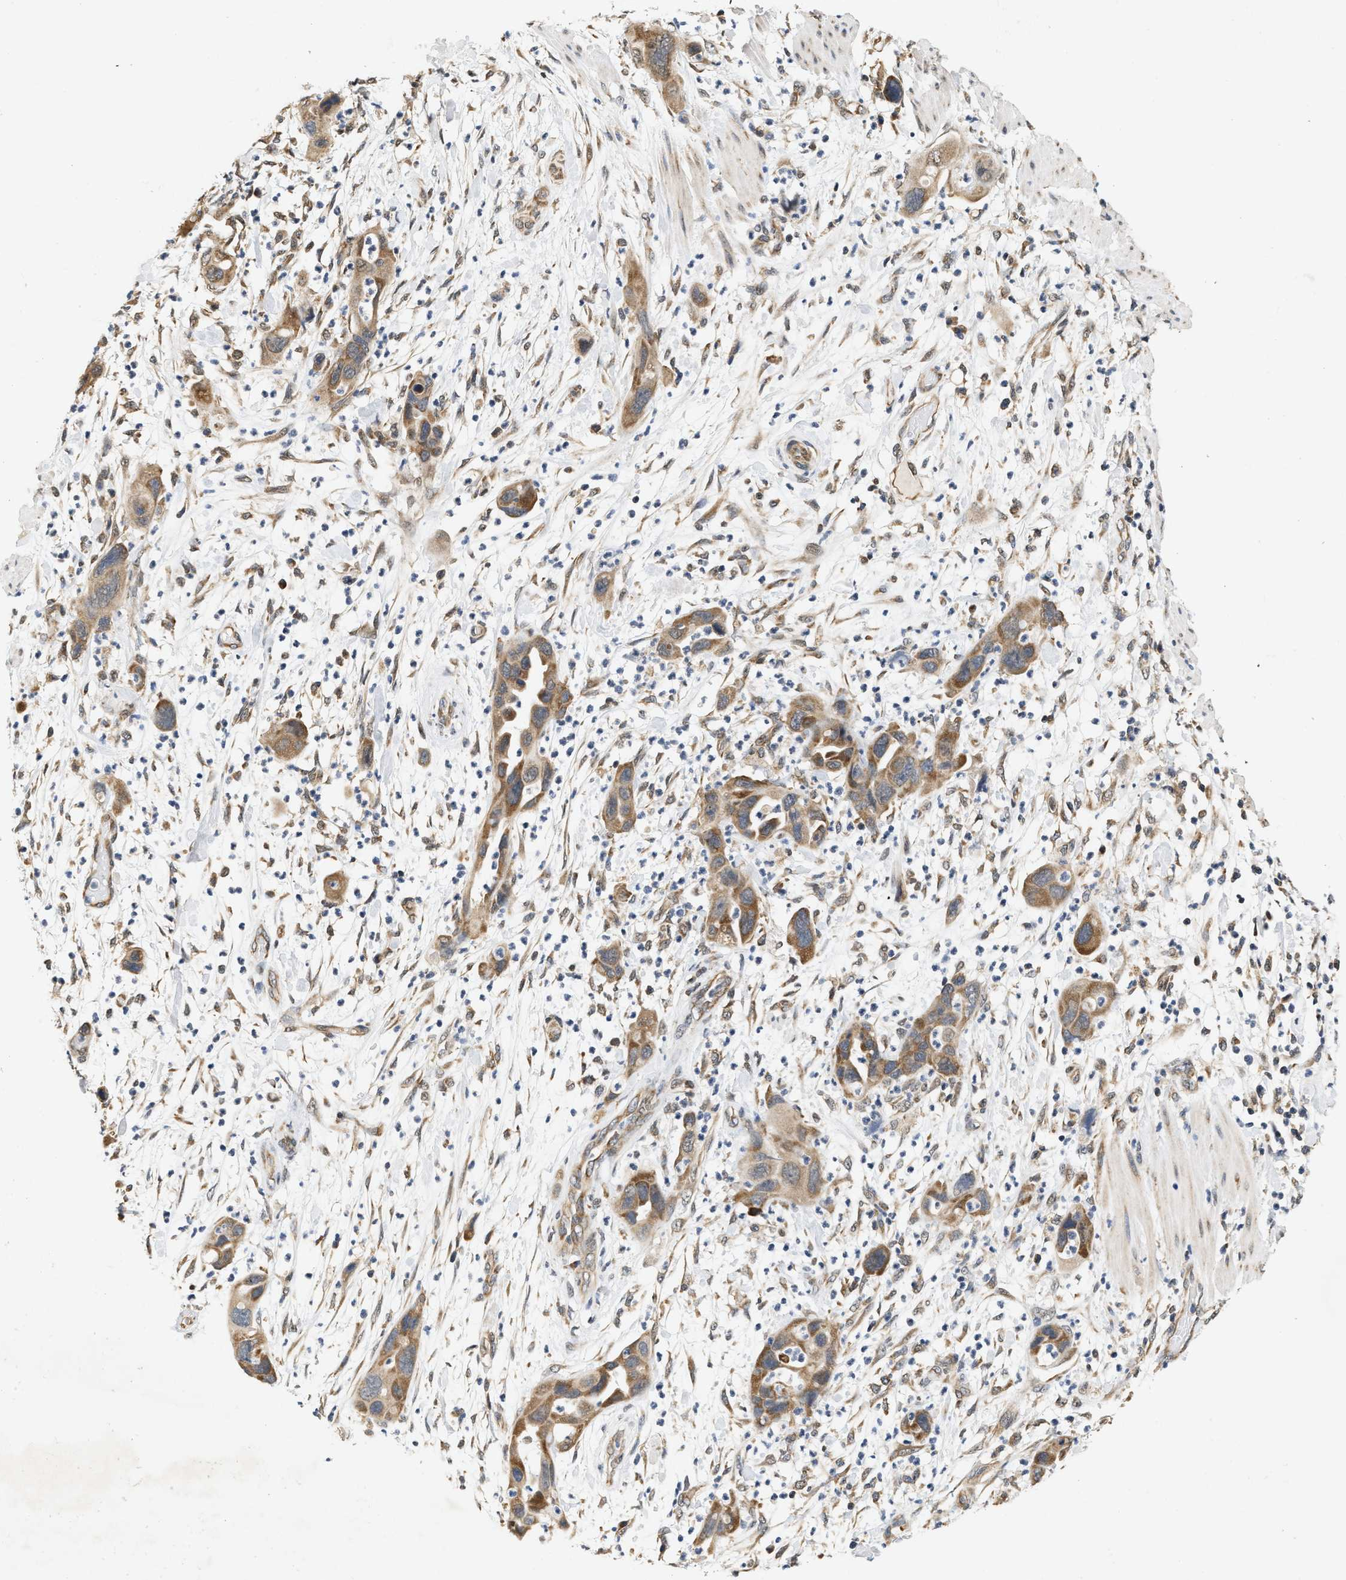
{"staining": {"intensity": "moderate", "quantity": ">75%", "location": "cytoplasmic/membranous"}, "tissue": "pancreatic cancer", "cell_type": "Tumor cells", "image_type": "cancer", "snomed": [{"axis": "morphology", "description": "Adenocarcinoma, NOS"}, {"axis": "topography", "description": "Pancreas"}], "caption": "A micrograph of human pancreatic cancer stained for a protein displays moderate cytoplasmic/membranous brown staining in tumor cells.", "gene": "GIGYF1", "patient": {"sex": "female", "age": 71}}